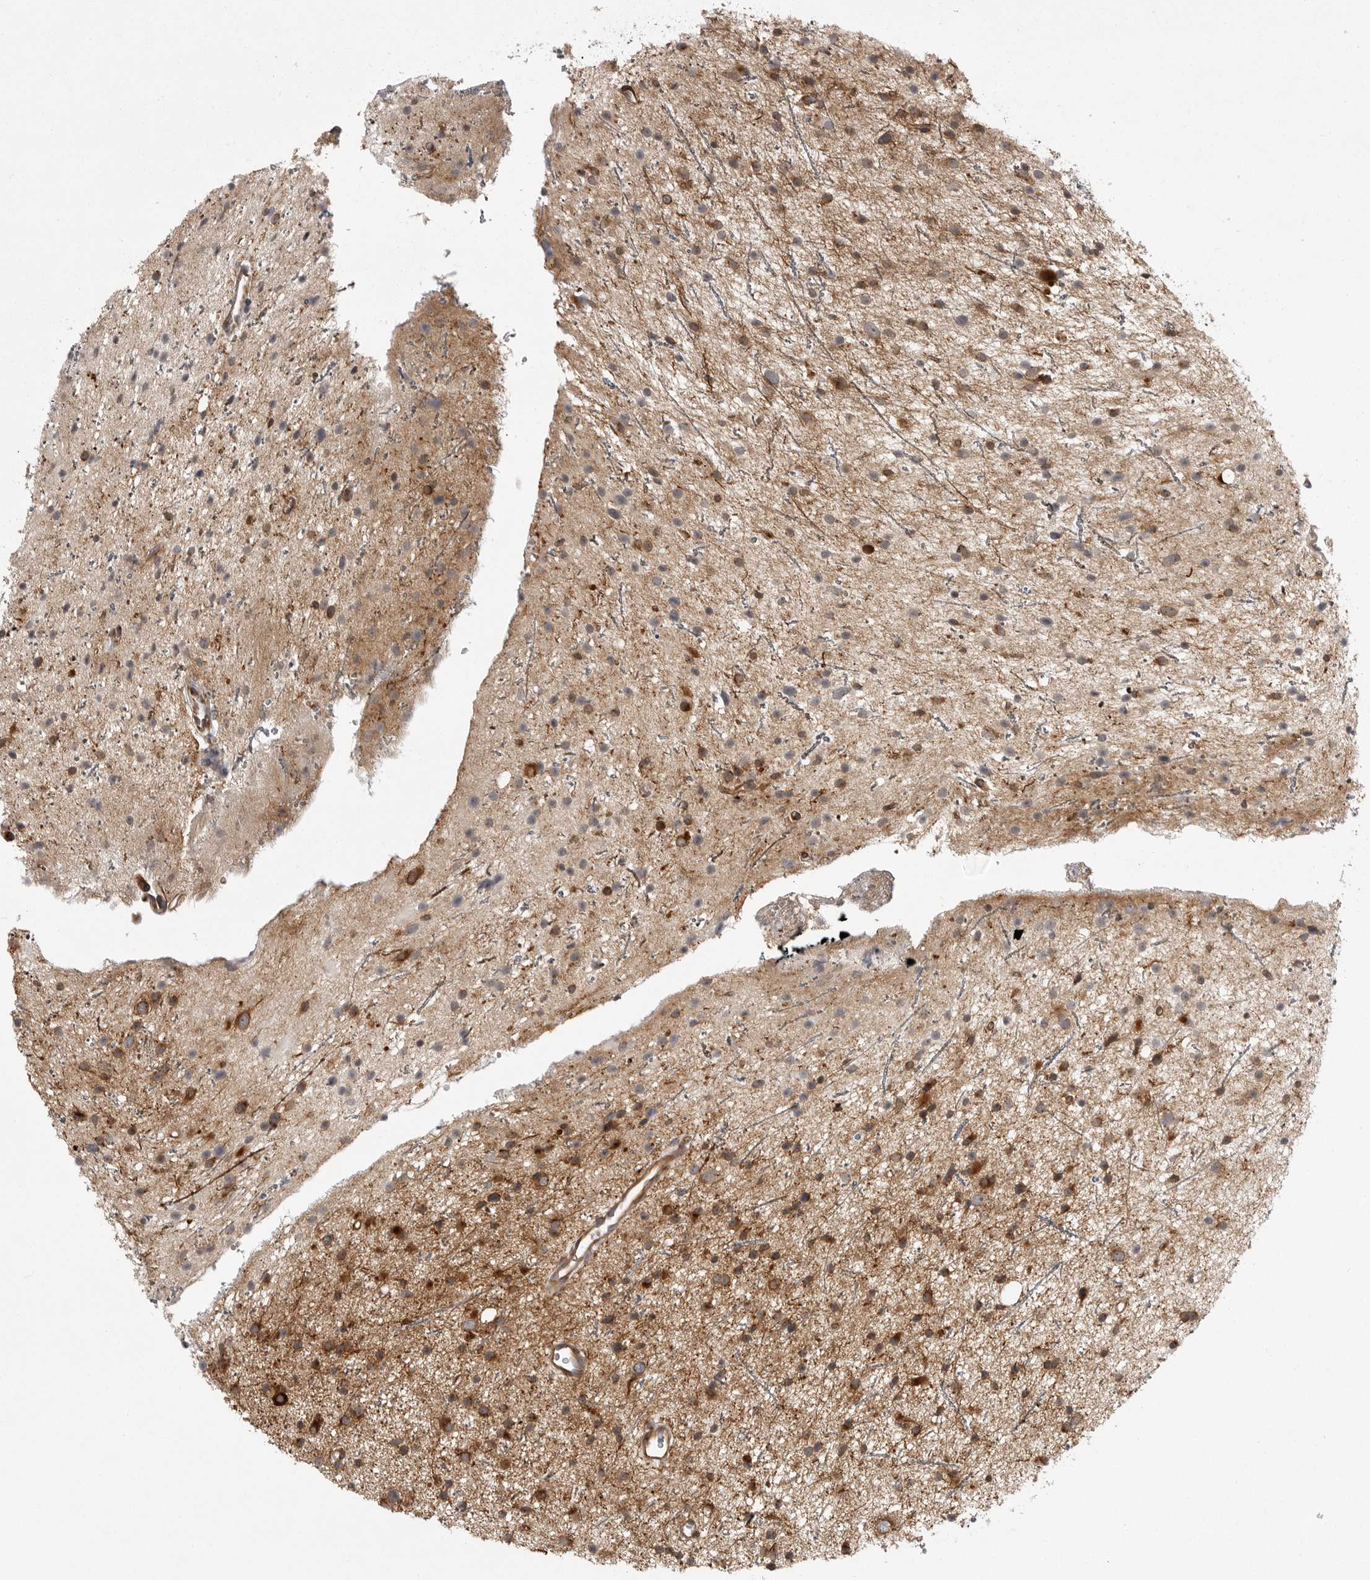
{"staining": {"intensity": "moderate", "quantity": ">75%", "location": "cytoplasmic/membranous"}, "tissue": "glioma", "cell_type": "Tumor cells", "image_type": "cancer", "snomed": [{"axis": "morphology", "description": "Glioma, malignant, Low grade"}, {"axis": "topography", "description": "Cerebral cortex"}], "caption": "A high-resolution micrograph shows immunohistochemistry staining of glioma, which displays moderate cytoplasmic/membranous positivity in approximately >75% of tumor cells. Using DAB (brown) and hematoxylin (blue) stains, captured at high magnification using brightfield microscopy.", "gene": "CD300LD", "patient": {"sex": "female", "age": 39}}